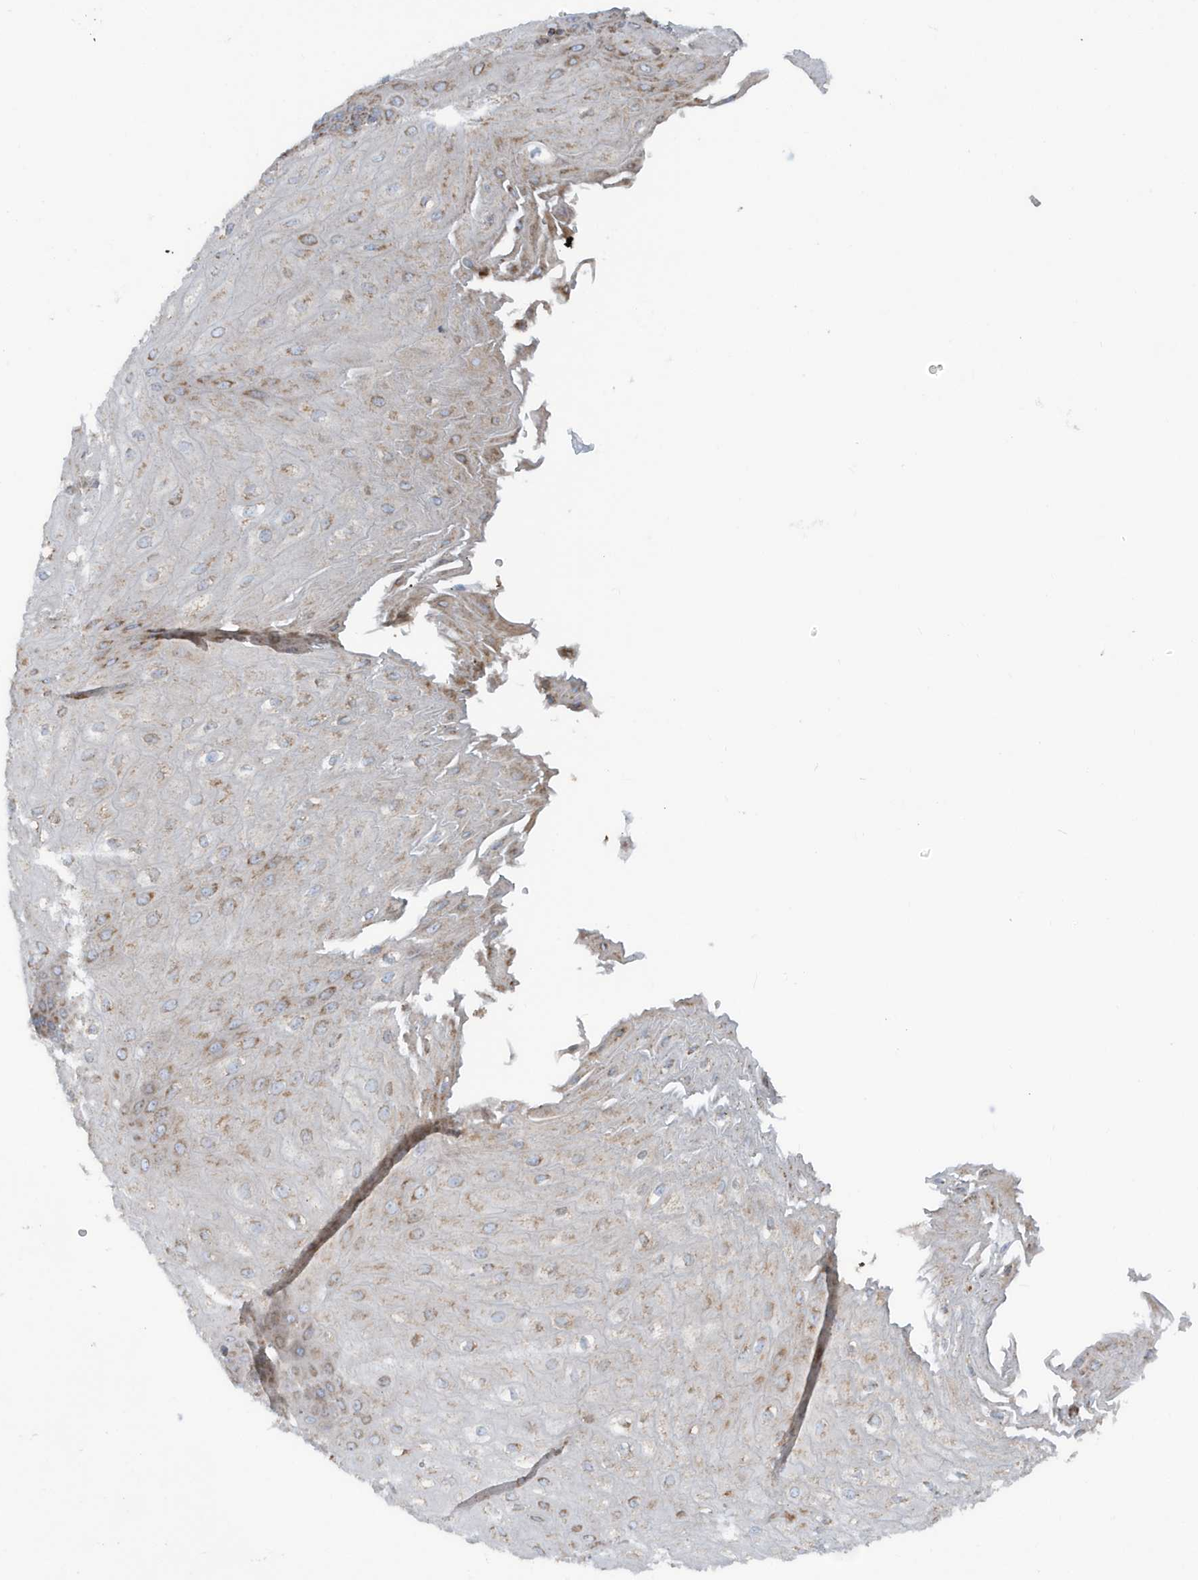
{"staining": {"intensity": "moderate", "quantity": ">75%", "location": "cytoplasmic/membranous"}, "tissue": "esophagus", "cell_type": "Squamous epithelial cells", "image_type": "normal", "snomed": [{"axis": "morphology", "description": "Normal tissue, NOS"}, {"axis": "topography", "description": "Esophagus"}], "caption": "Protein staining of benign esophagus shows moderate cytoplasmic/membranous expression in about >75% of squamous epithelial cells.", "gene": "RAB11FIP3", "patient": {"sex": "male", "age": 60}}